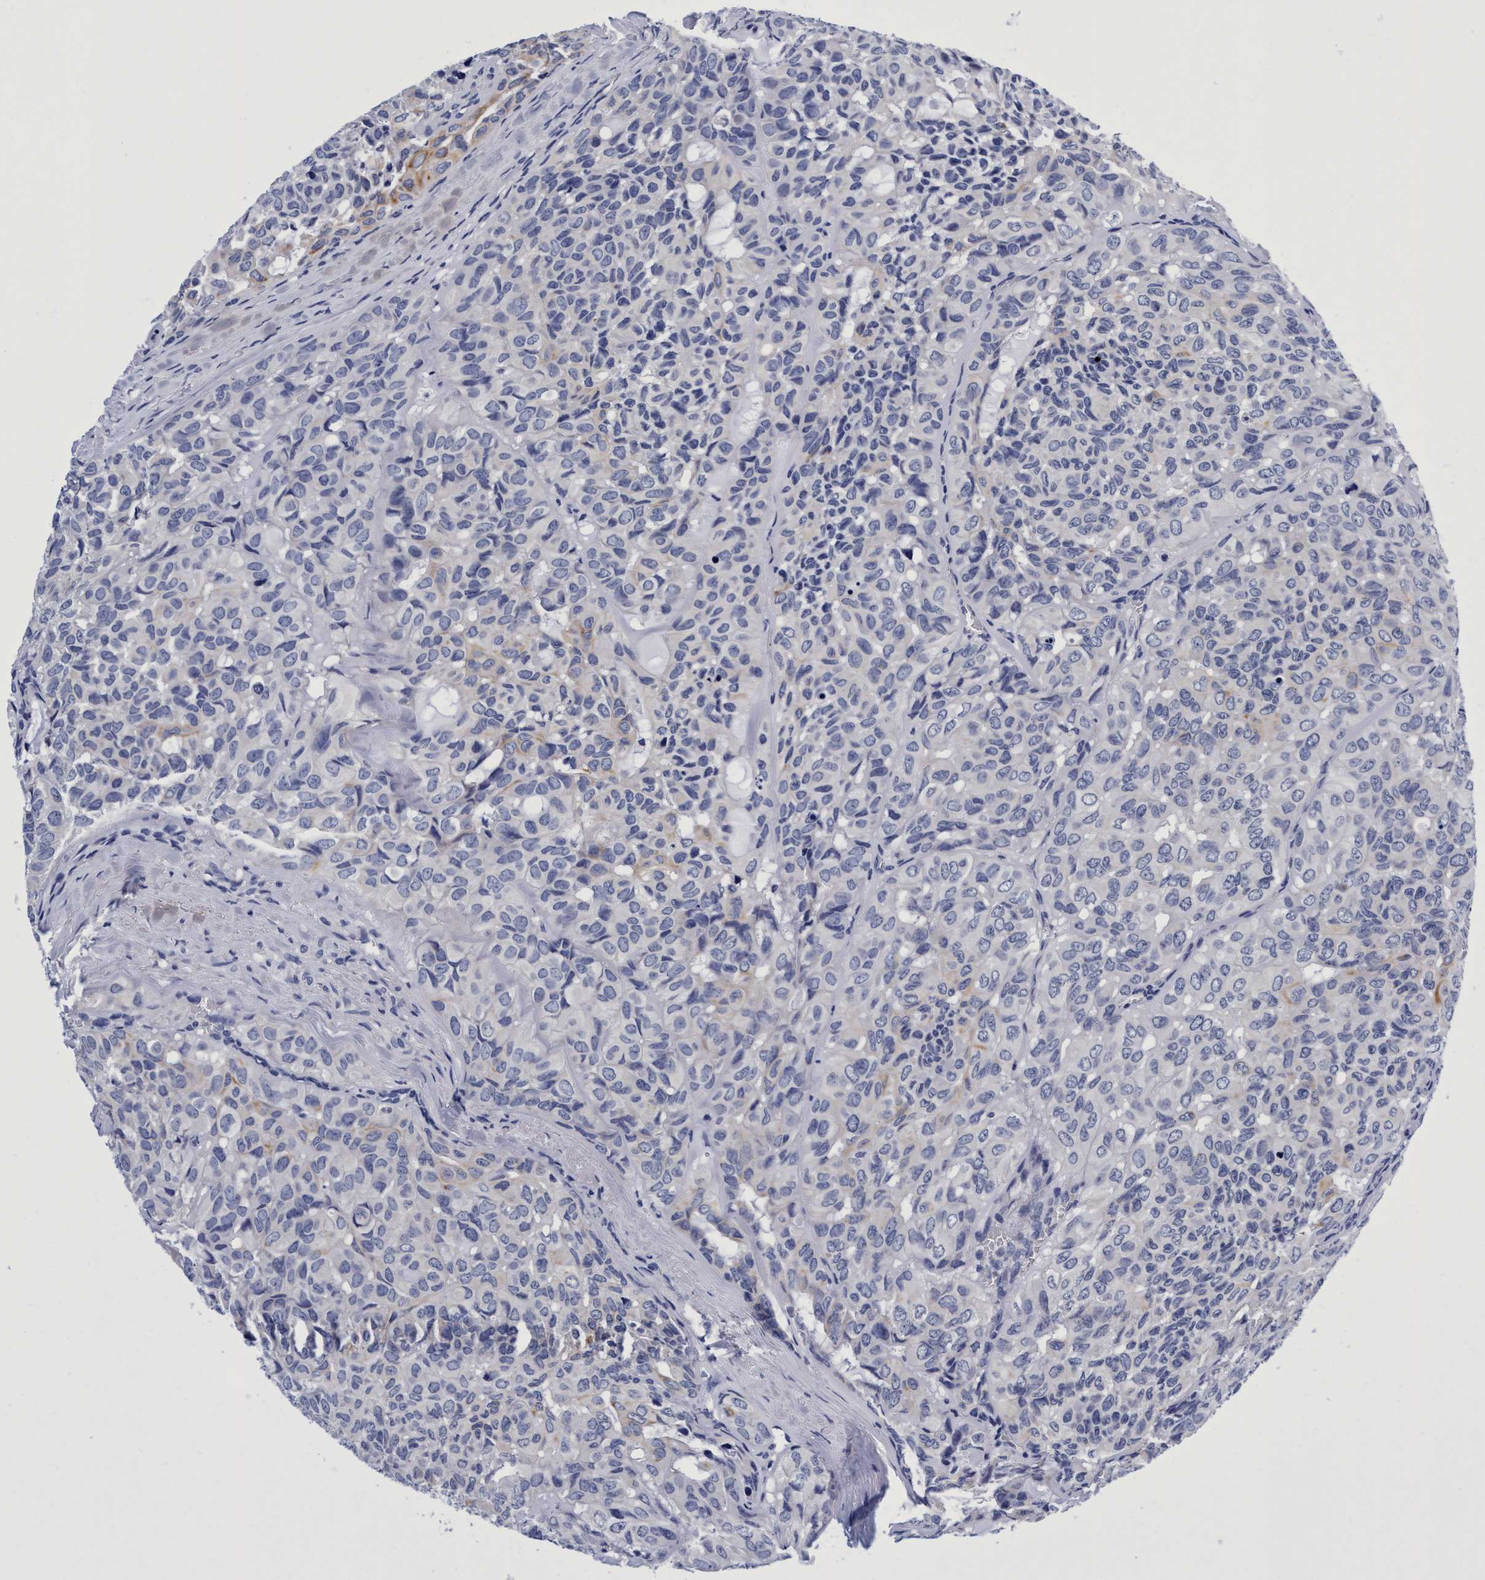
{"staining": {"intensity": "negative", "quantity": "none", "location": "none"}, "tissue": "head and neck cancer", "cell_type": "Tumor cells", "image_type": "cancer", "snomed": [{"axis": "morphology", "description": "Adenocarcinoma, NOS"}, {"axis": "topography", "description": "Salivary gland, NOS"}, {"axis": "topography", "description": "Head-Neck"}], "caption": "Immunohistochemistry (IHC) of human head and neck cancer exhibits no staining in tumor cells.", "gene": "PLPPR1", "patient": {"sex": "female", "age": 76}}